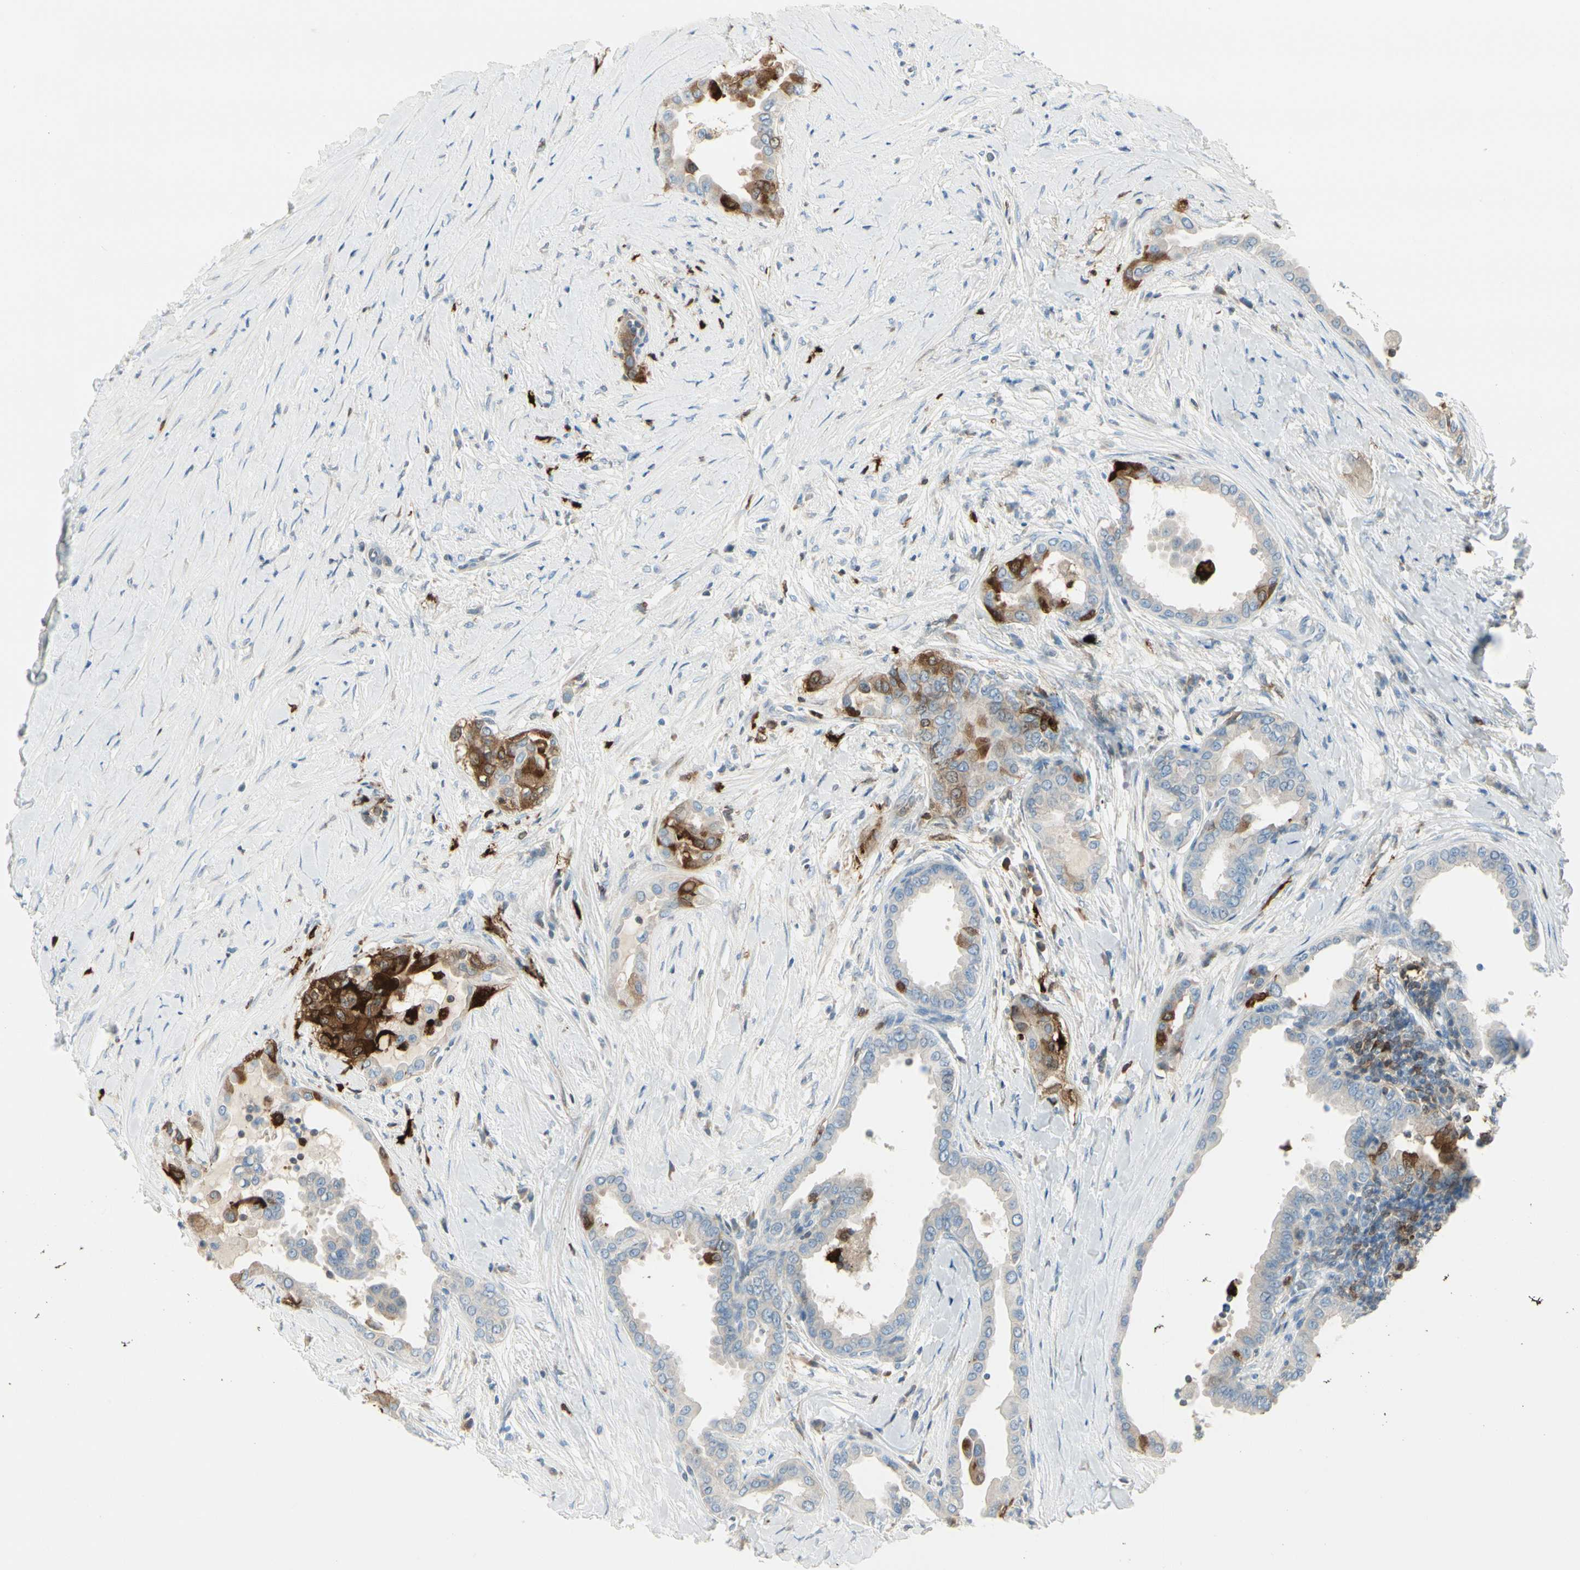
{"staining": {"intensity": "strong", "quantity": "<25%", "location": "cytoplasmic/membranous"}, "tissue": "thyroid cancer", "cell_type": "Tumor cells", "image_type": "cancer", "snomed": [{"axis": "morphology", "description": "Papillary adenocarcinoma, NOS"}, {"axis": "topography", "description": "Thyroid gland"}], "caption": "High-magnification brightfield microscopy of papillary adenocarcinoma (thyroid) stained with DAB (3,3'-diaminobenzidine) (brown) and counterstained with hematoxylin (blue). tumor cells exhibit strong cytoplasmic/membranous staining is identified in approximately<25% of cells. Using DAB (brown) and hematoxylin (blue) stains, captured at high magnification using brightfield microscopy.", "gene": "TRAF1", "patient": {"sex": "male", "age": 33}}